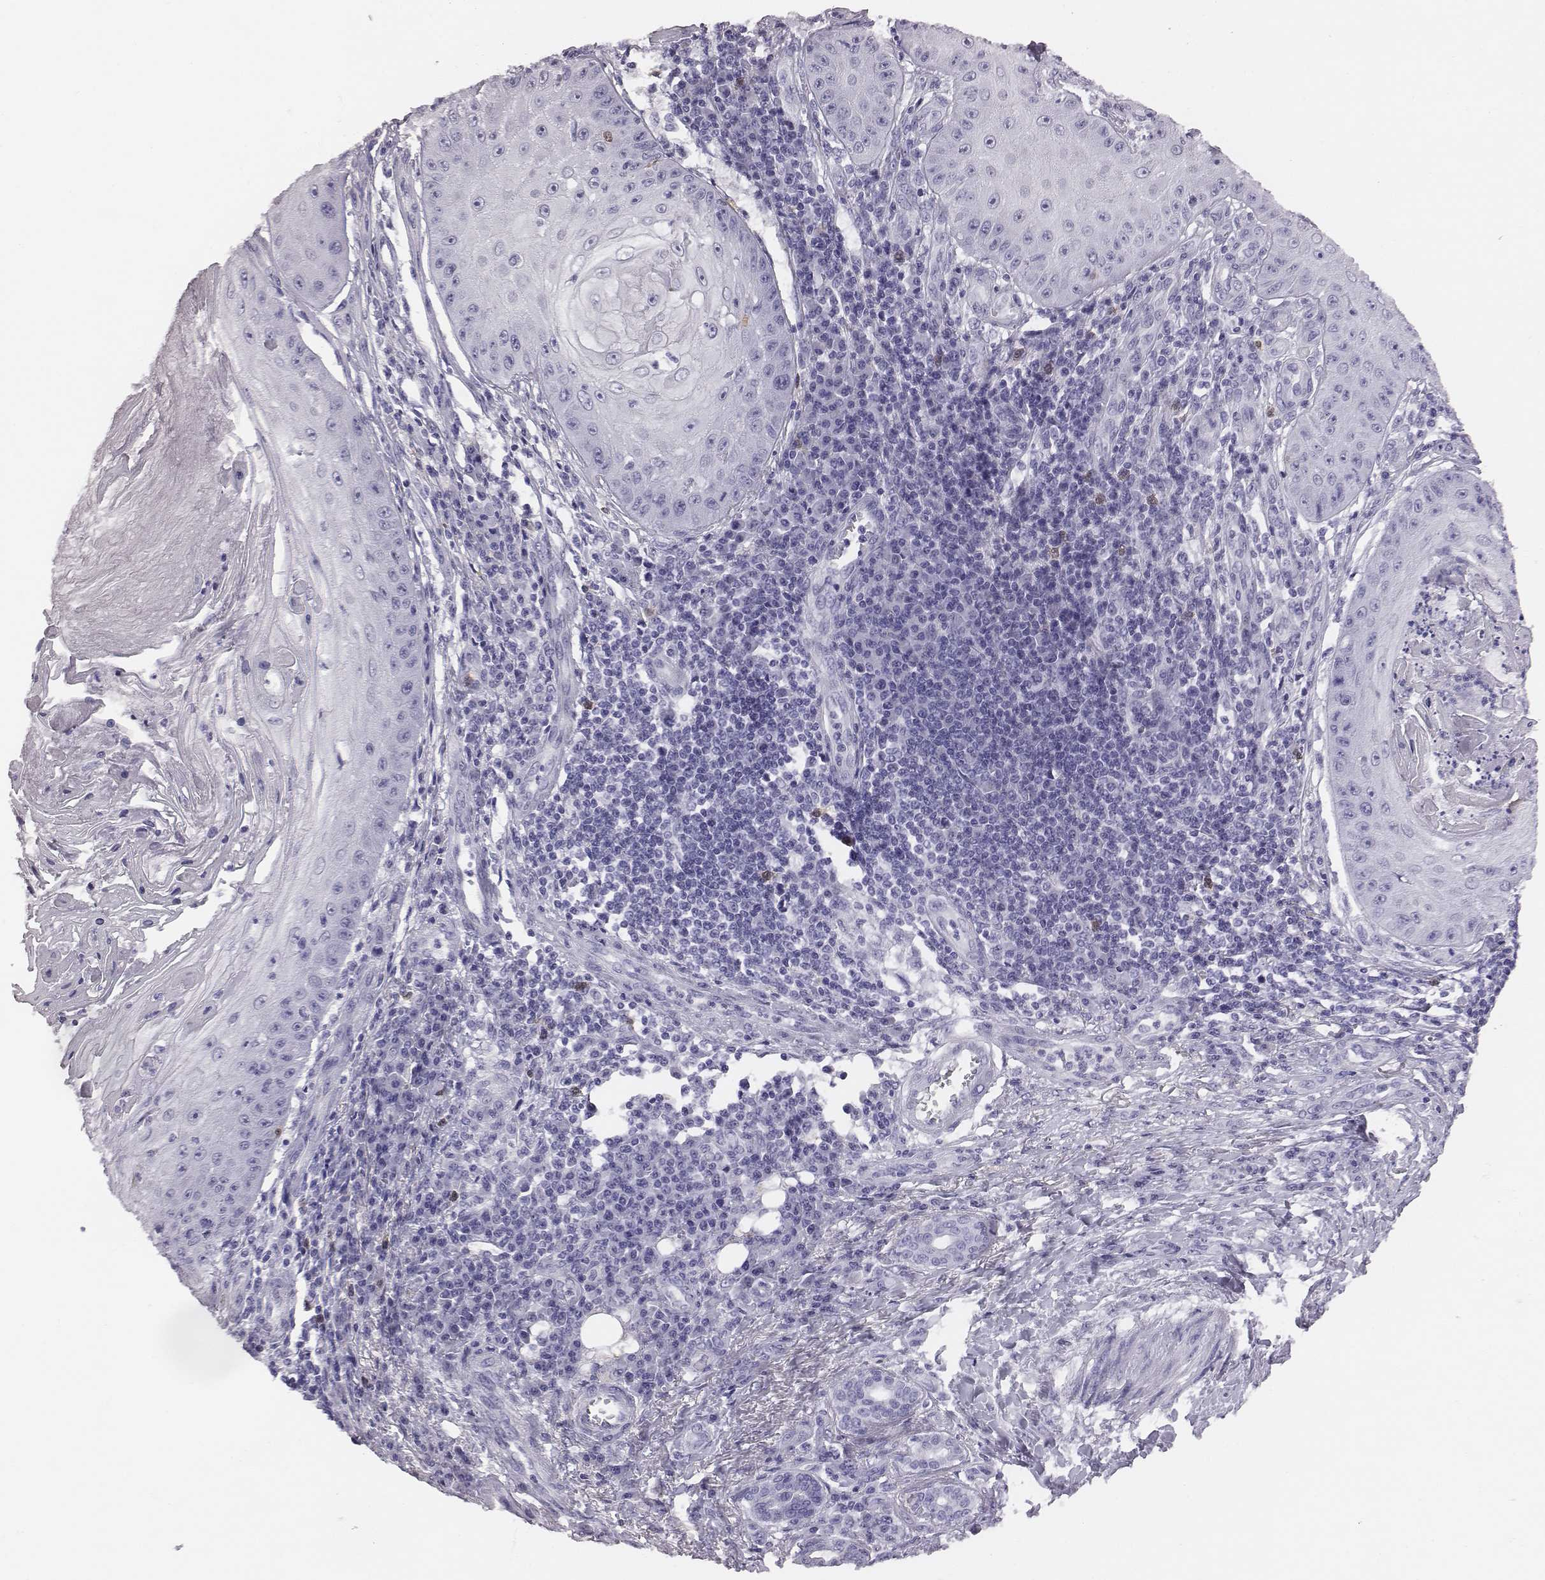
{"staining": {"intensity": "negative", "quantity": "none", "location": "none"}, "tissue": "skin cancer", "cell_type": "Tumor cells", "image_type": "cancer", "snomed": [{"axis": "morphology", "description": "Squamous cell carcinoma, NOS"}, {"axis": "topography", "description": "Skin"}], "caption": "Tumor cells show no significant expression in skin cancer (squamous cell carcinoma).", "gene": "ACOD1", "patient": {"sex": "male", "age": 70}}